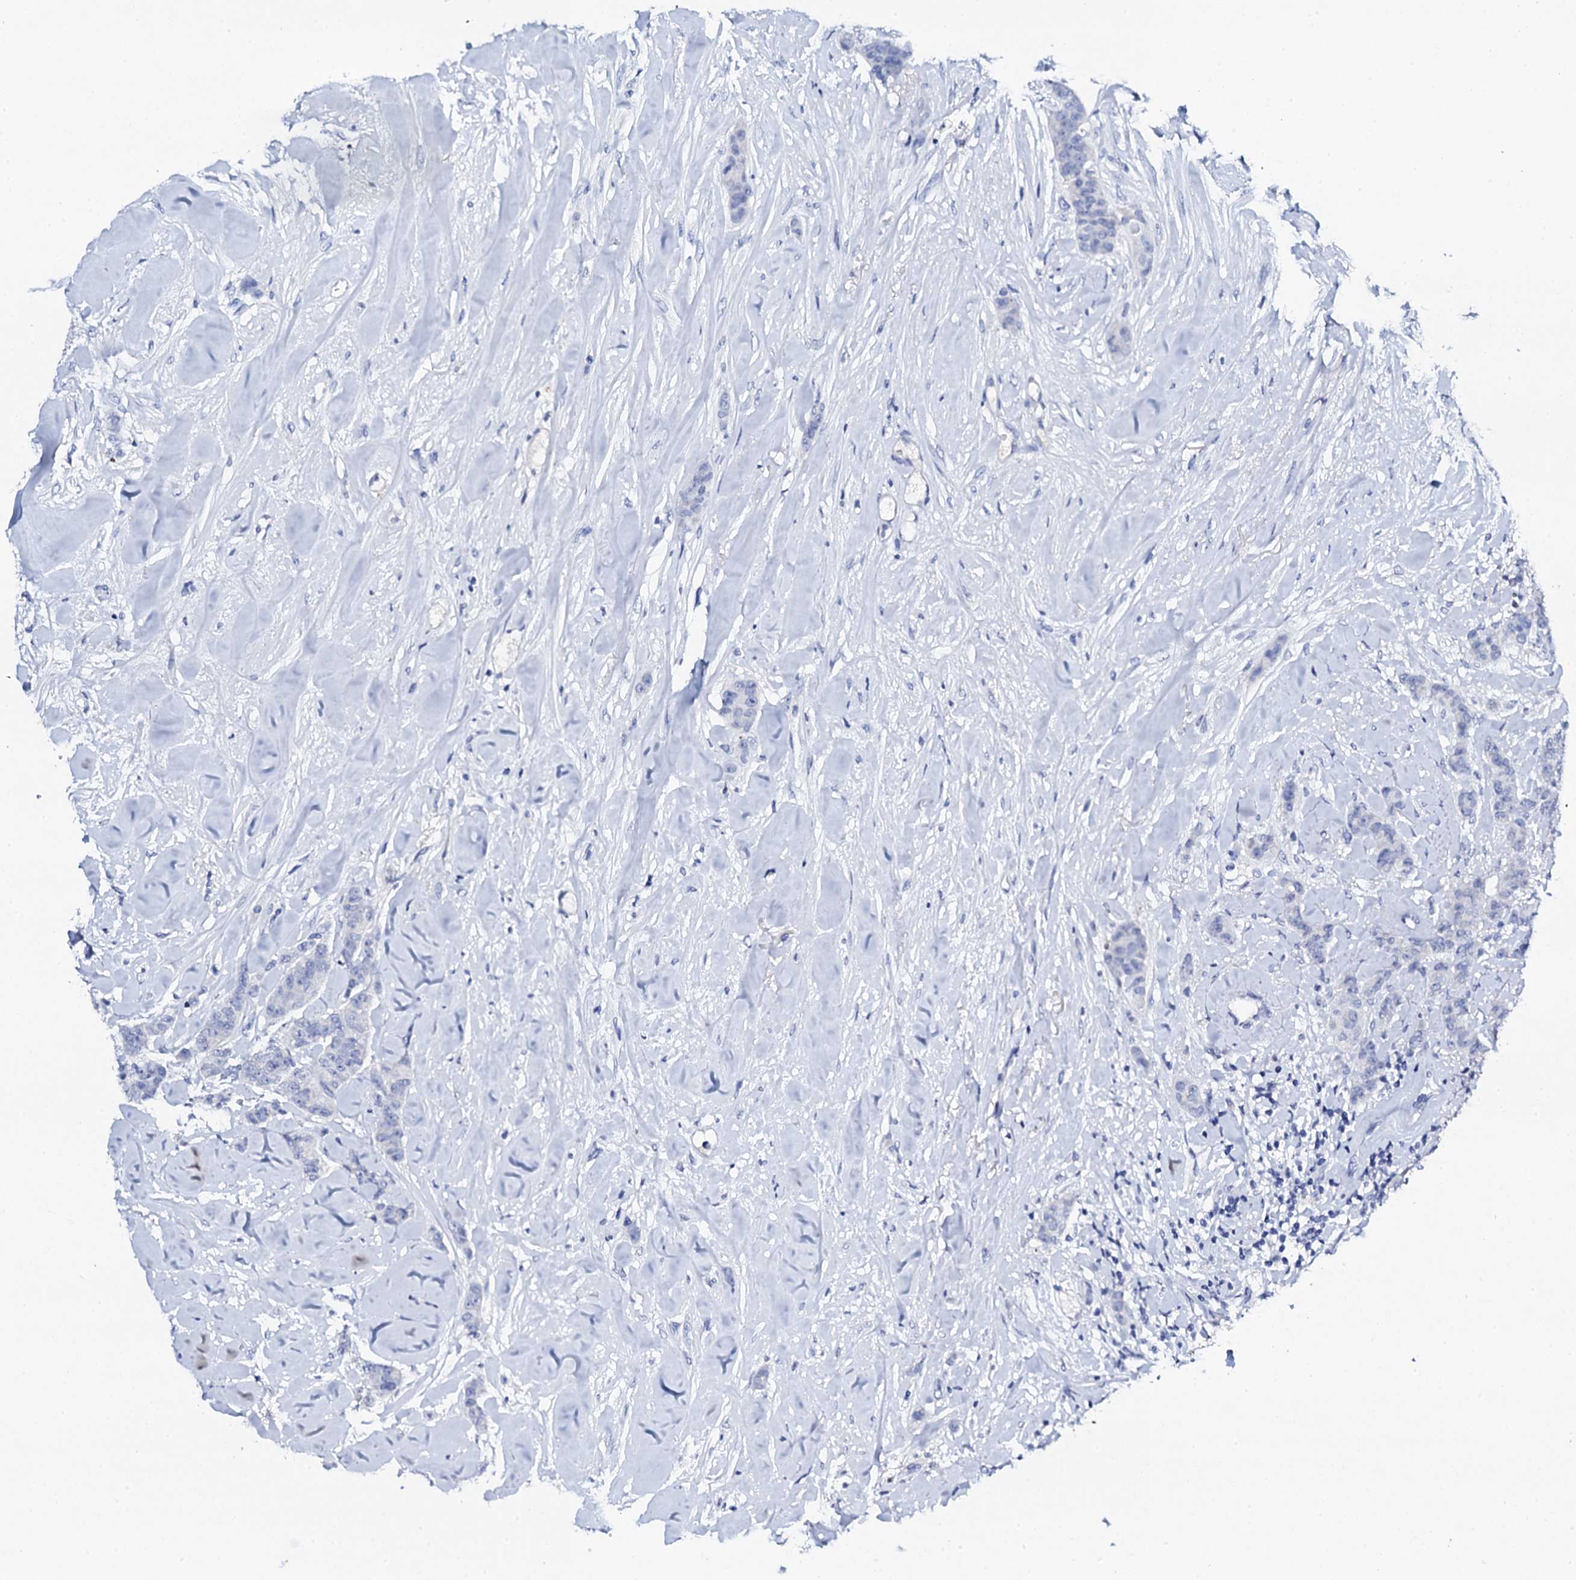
{"staining": {"intensity": "negative", "quantity": "none", "location": "none"}, "tissue": "breast cancer", "cell_type": "Tumor cells", "image_type": "cancer", "snomed": [{"axis": "morphology", "description": "Duct carcinoma"}, {"axis": "topography", "description": "Breast"}], "caption": "Histopathology image shows no protein expression in tumor cells of breast cancer tissue. (Stains: DAB (3,3'-diaminobenzidine) immunohistochemistry with hematoxylin counter stain, Microscopy: brightfield microscopy at high magnification).", "gene": "FBXL16", "patient": {"sex": "female", "age": 40}}